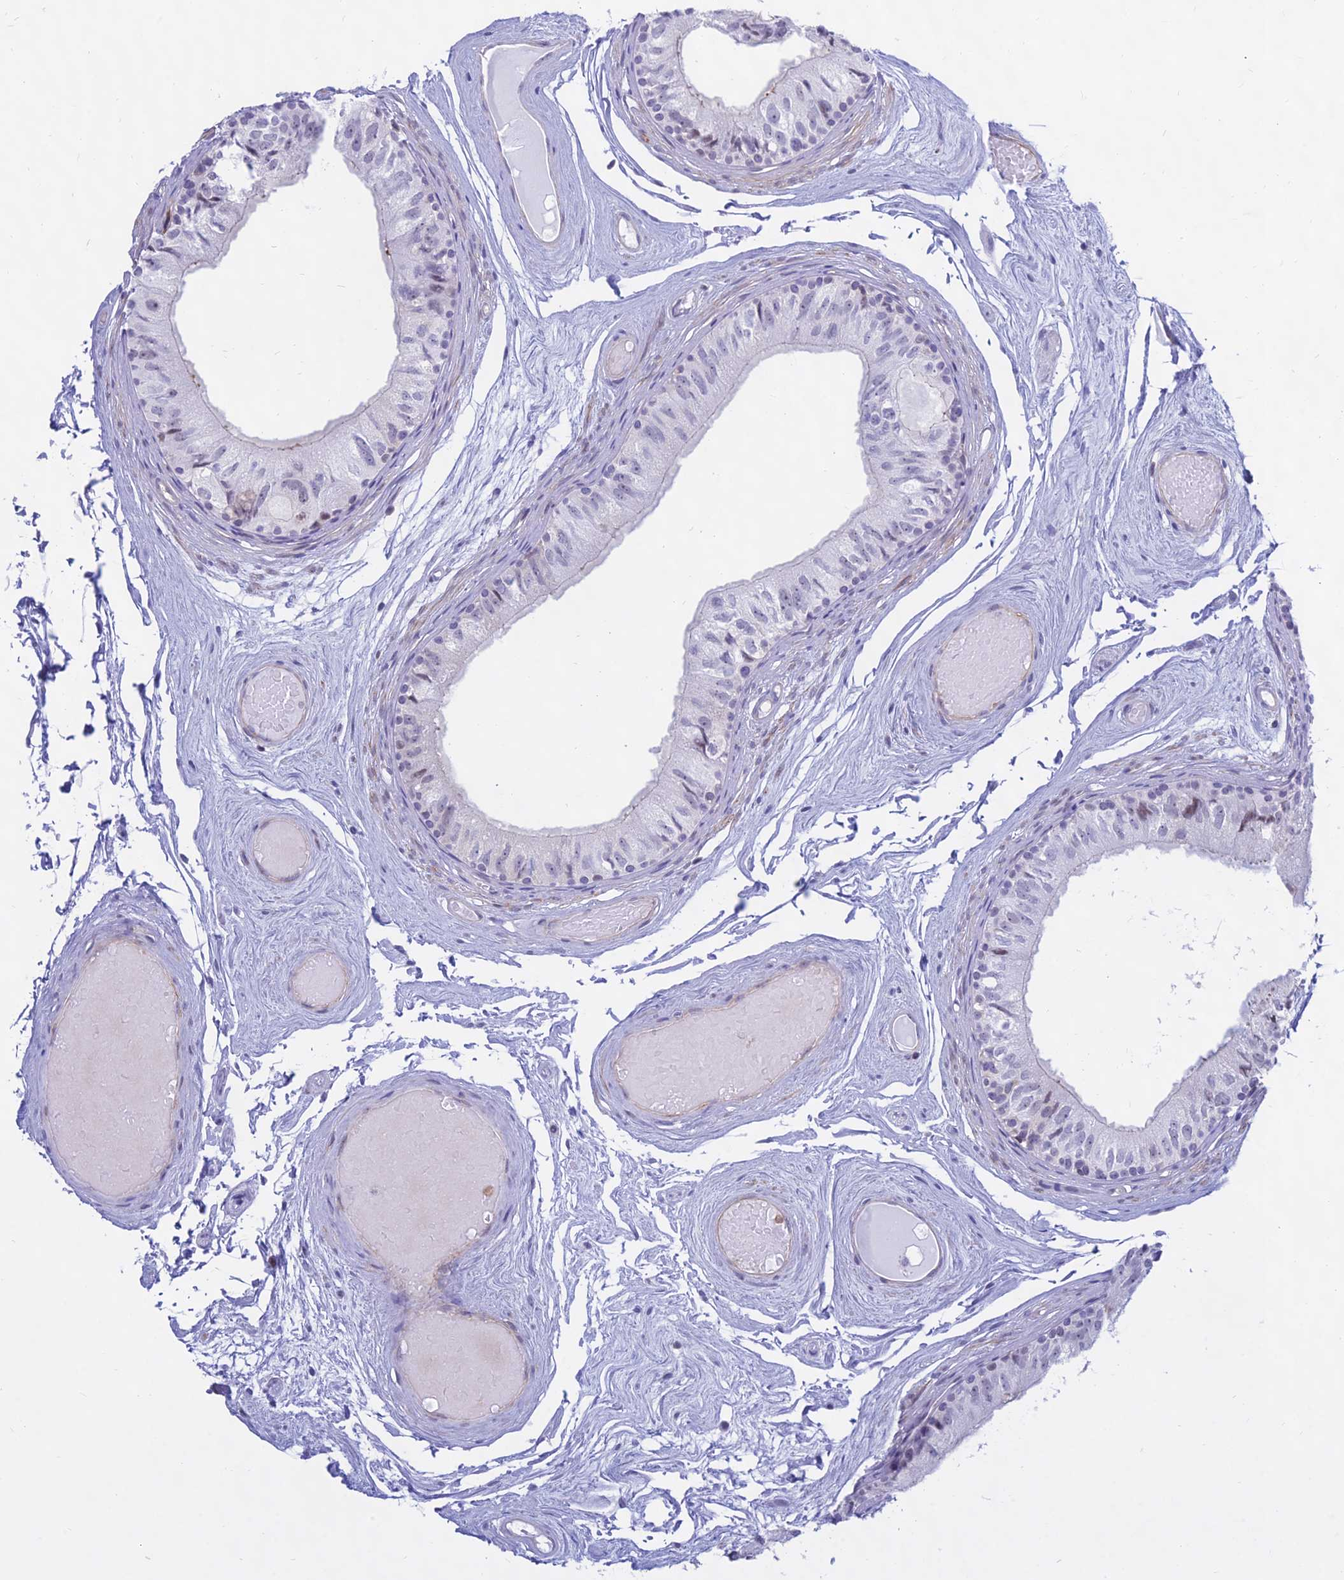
{"staining": {"intensity": "negative", "quantity": "none", "location": "none"}, "tissue": "epididymis", "cell_type": "Glandular cells", "image_type": "normal", "snomed": [{"axis": "morphology", "description": "Normal tissue, NOS"}, {"axis": "topography", "description": "Epididymis"}], "caption": "IHC micrograph of benign epididymis: epididymis stained with DAB exhibits no significant protein positivity in glandular cells. (DAB IHC visualized using brightfield microscopy, high magnification).", "gene": "KRR1", "patient": {"sex": "male", "age": 79}}